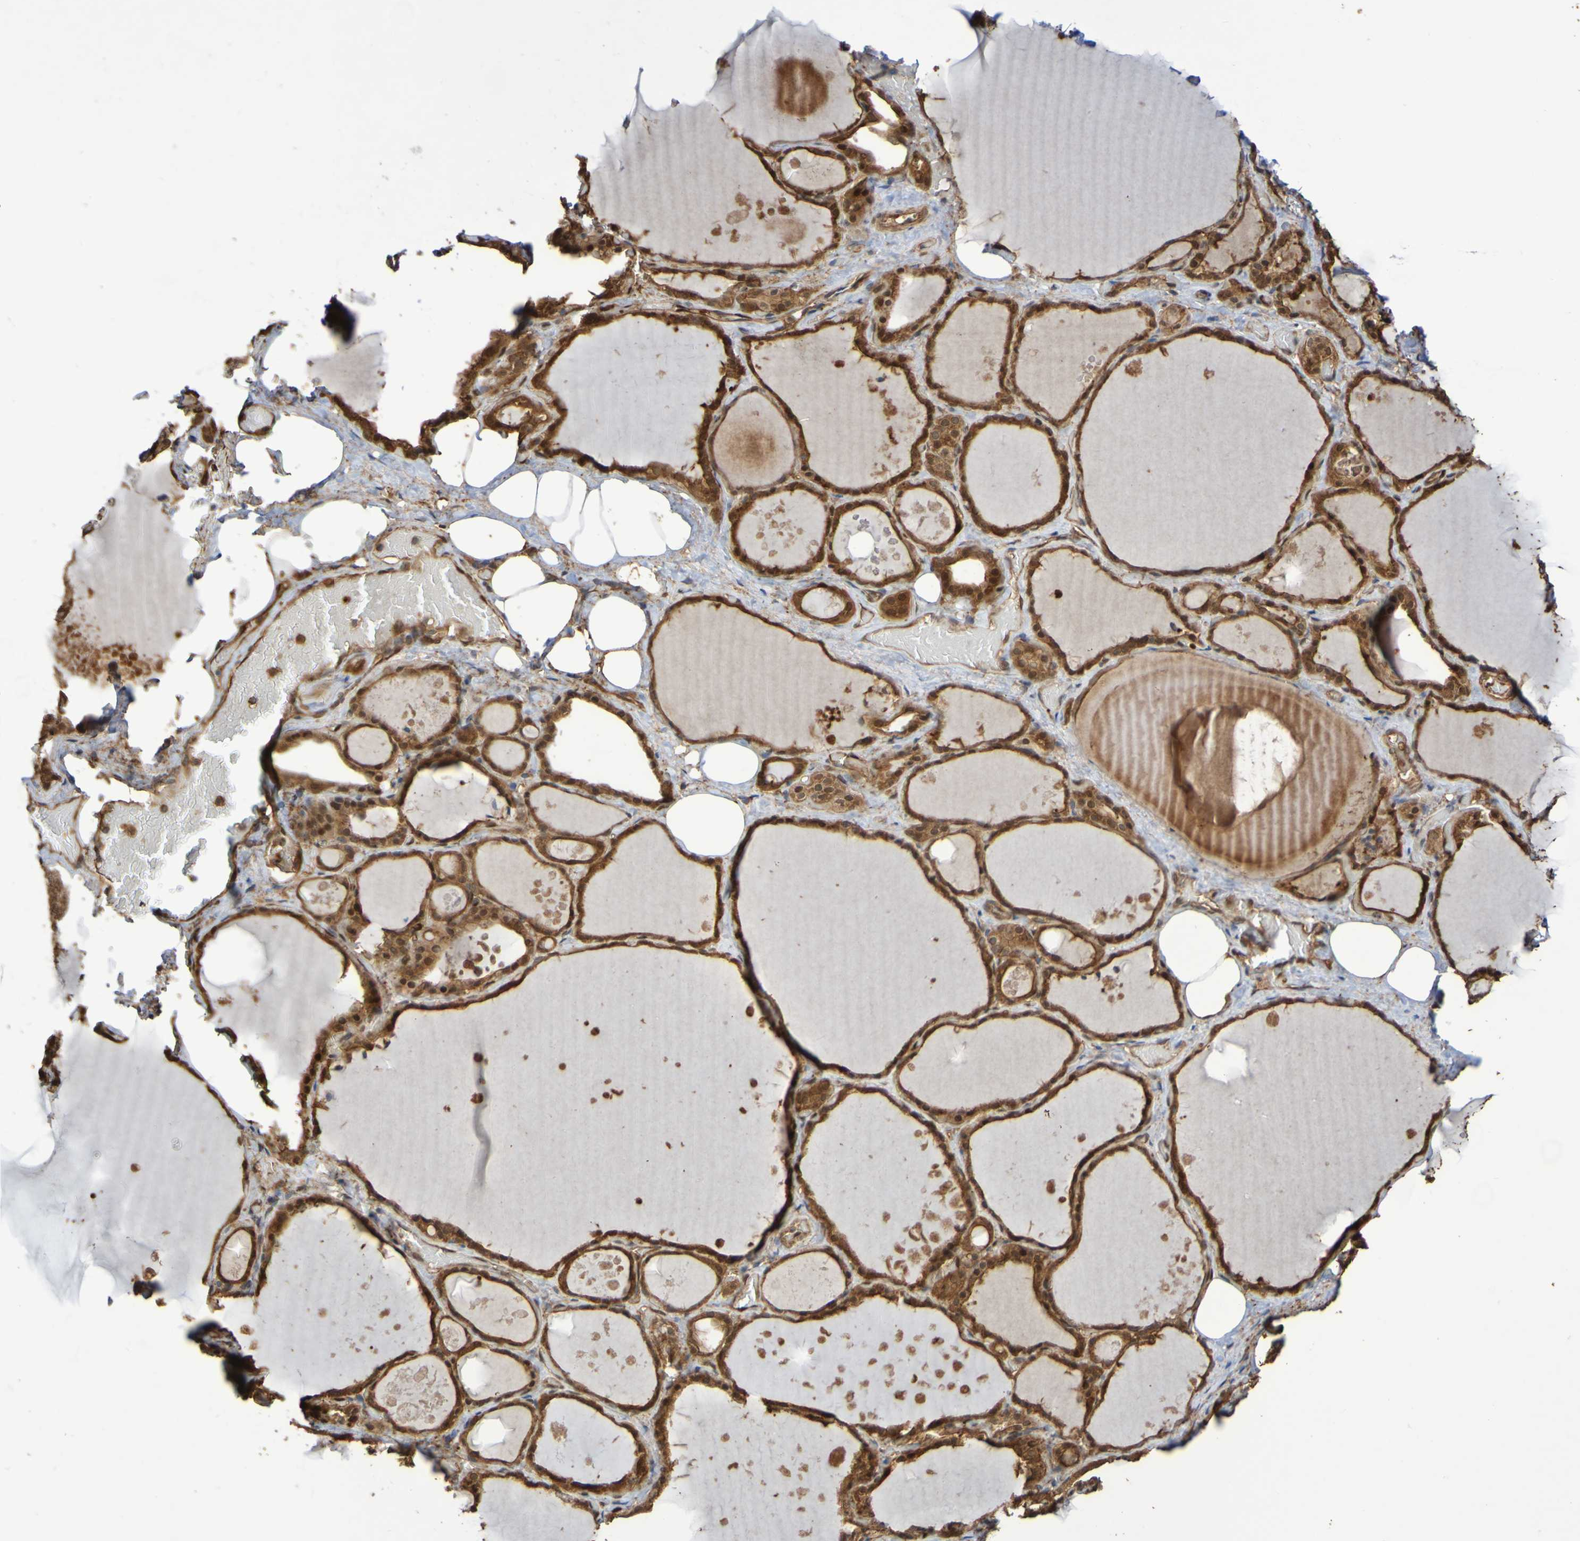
{"staining": {"intensity": "strong", "quantity": ">75%", "location": "cytoplasmic/membranous"}, "tissue": "thyroid gland", "cell_type": "Glandular cells", "image_type": "normal", "snomed": [{"axis": "morphology", "description": "Normal tissue, NOS"}, {"axis": "topography", "description": "Thyroid gland"}], "caption": "Protein expression by immunohistochemistry (IHC) exhibits strong cytoplasmic/membranous positivity in about >75% of glandular cells in unremarkable thyroid gland. Using DAB (brown) and hematoxylin (blue) stains, captured at high magnification using brightfield microscopy.", "gene": "SERPINB6", "patient": {"sex": "male", "age": 61}}